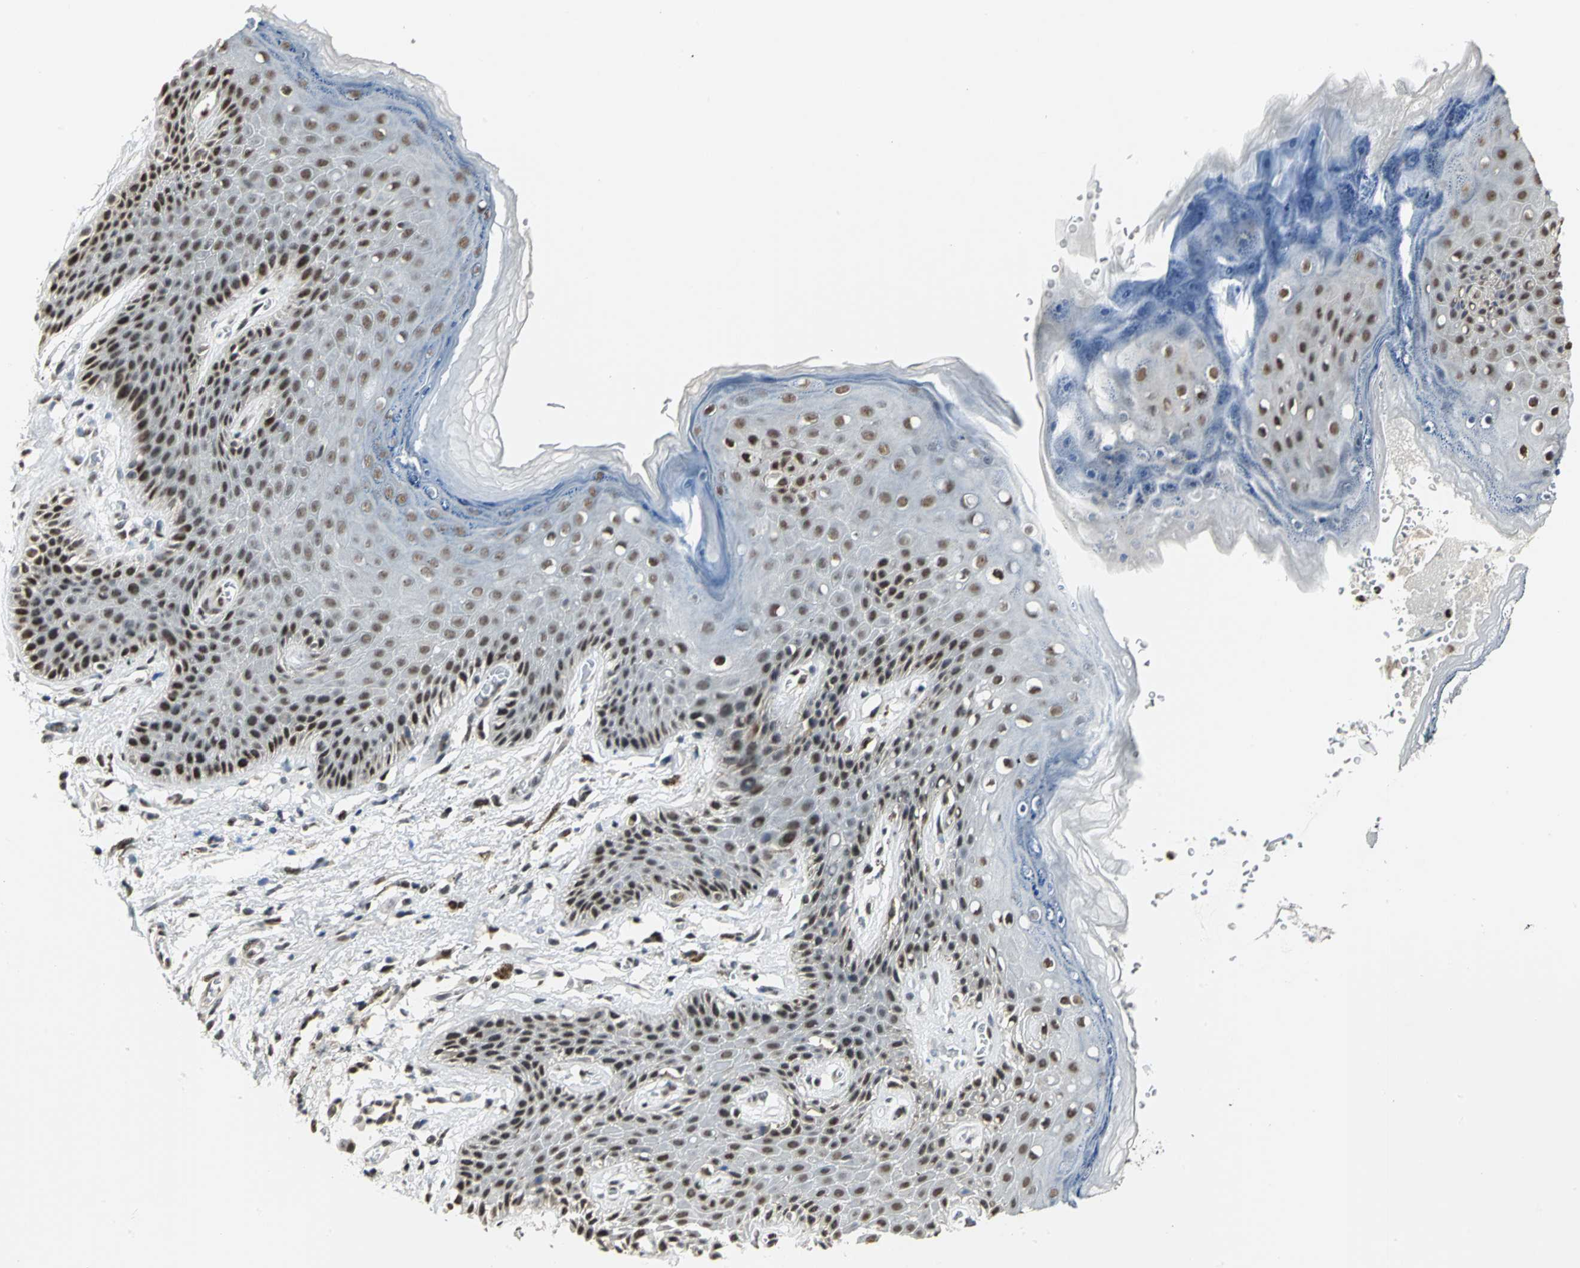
{"staining": {"intensity": "strong", "quantity": ">75%", "location": "nuclear"}, "tissue": "skin", "cell_type": "Epidermal cells", "image_type": "normal", "snomed": [{"axis": "morphology", "description": "Normal tissue, NOS"}, {"axis": "topography", "description": "Anal"}], "caption": "Strong nuclear staining is seen in approximately >75% of epidermal cells in benign skin.", "gene": "CCDC88C", "patient": {"sex": "female", "age": 46}}